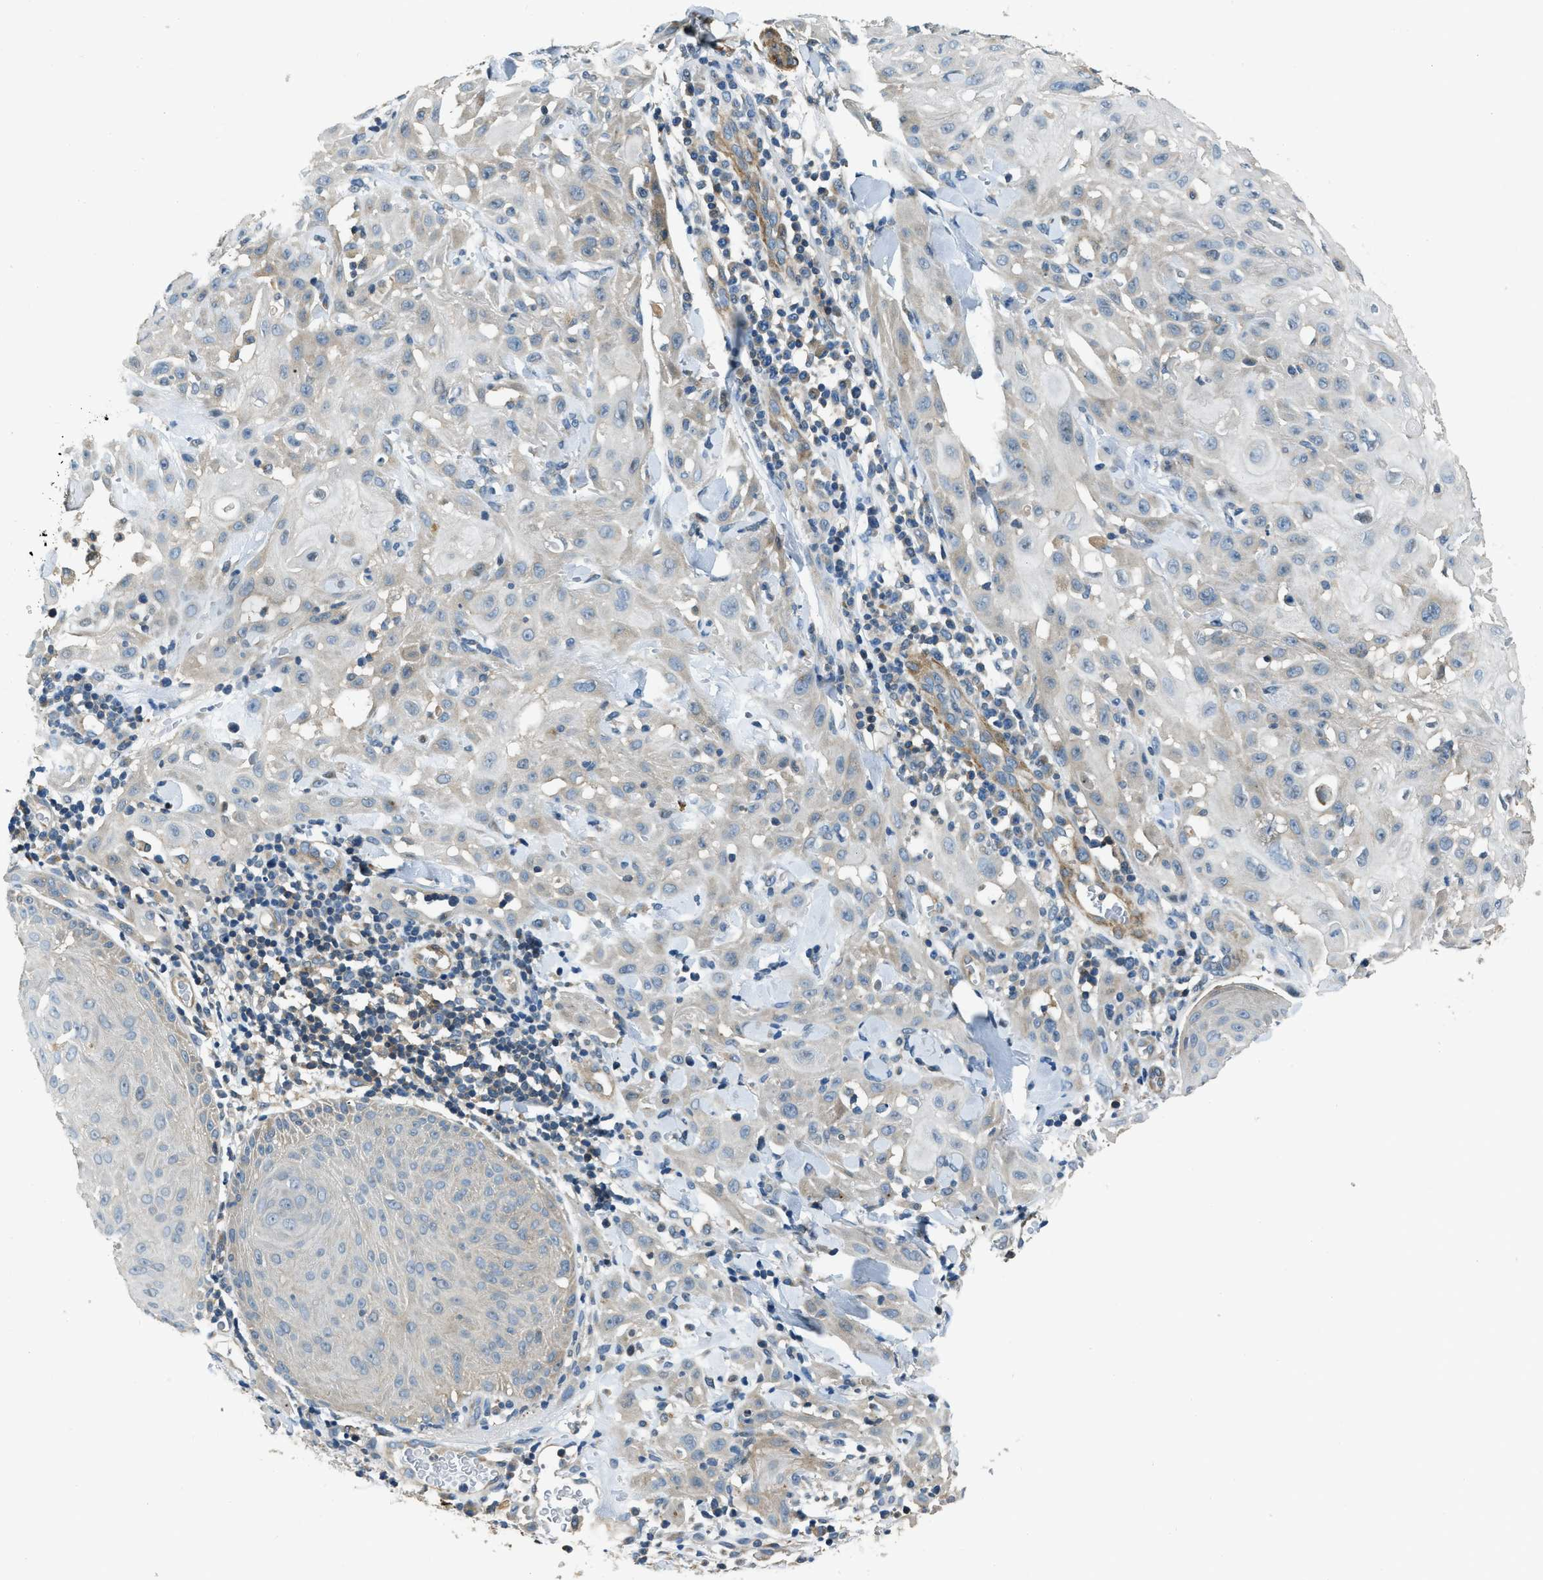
{"staining": {"intensity": "negative", "quantity": "none", "location": "none"}, "tissue": "skin cancer", "cell_type": "Tumor cells", "image_type": "cancer", "snomed": [{"axis": "morphology", "description": "Squamous cell carcinoma, NOS"}, {"axis": "topography", "description": "Skin"}], "caption": "Human skin cancer (squamous cell carcinoma) stained for a protein using IHC exhibits no staining in tumor cells.", "gene": "NUDCD3", "patient": {"sex": "male", "age": 24}}